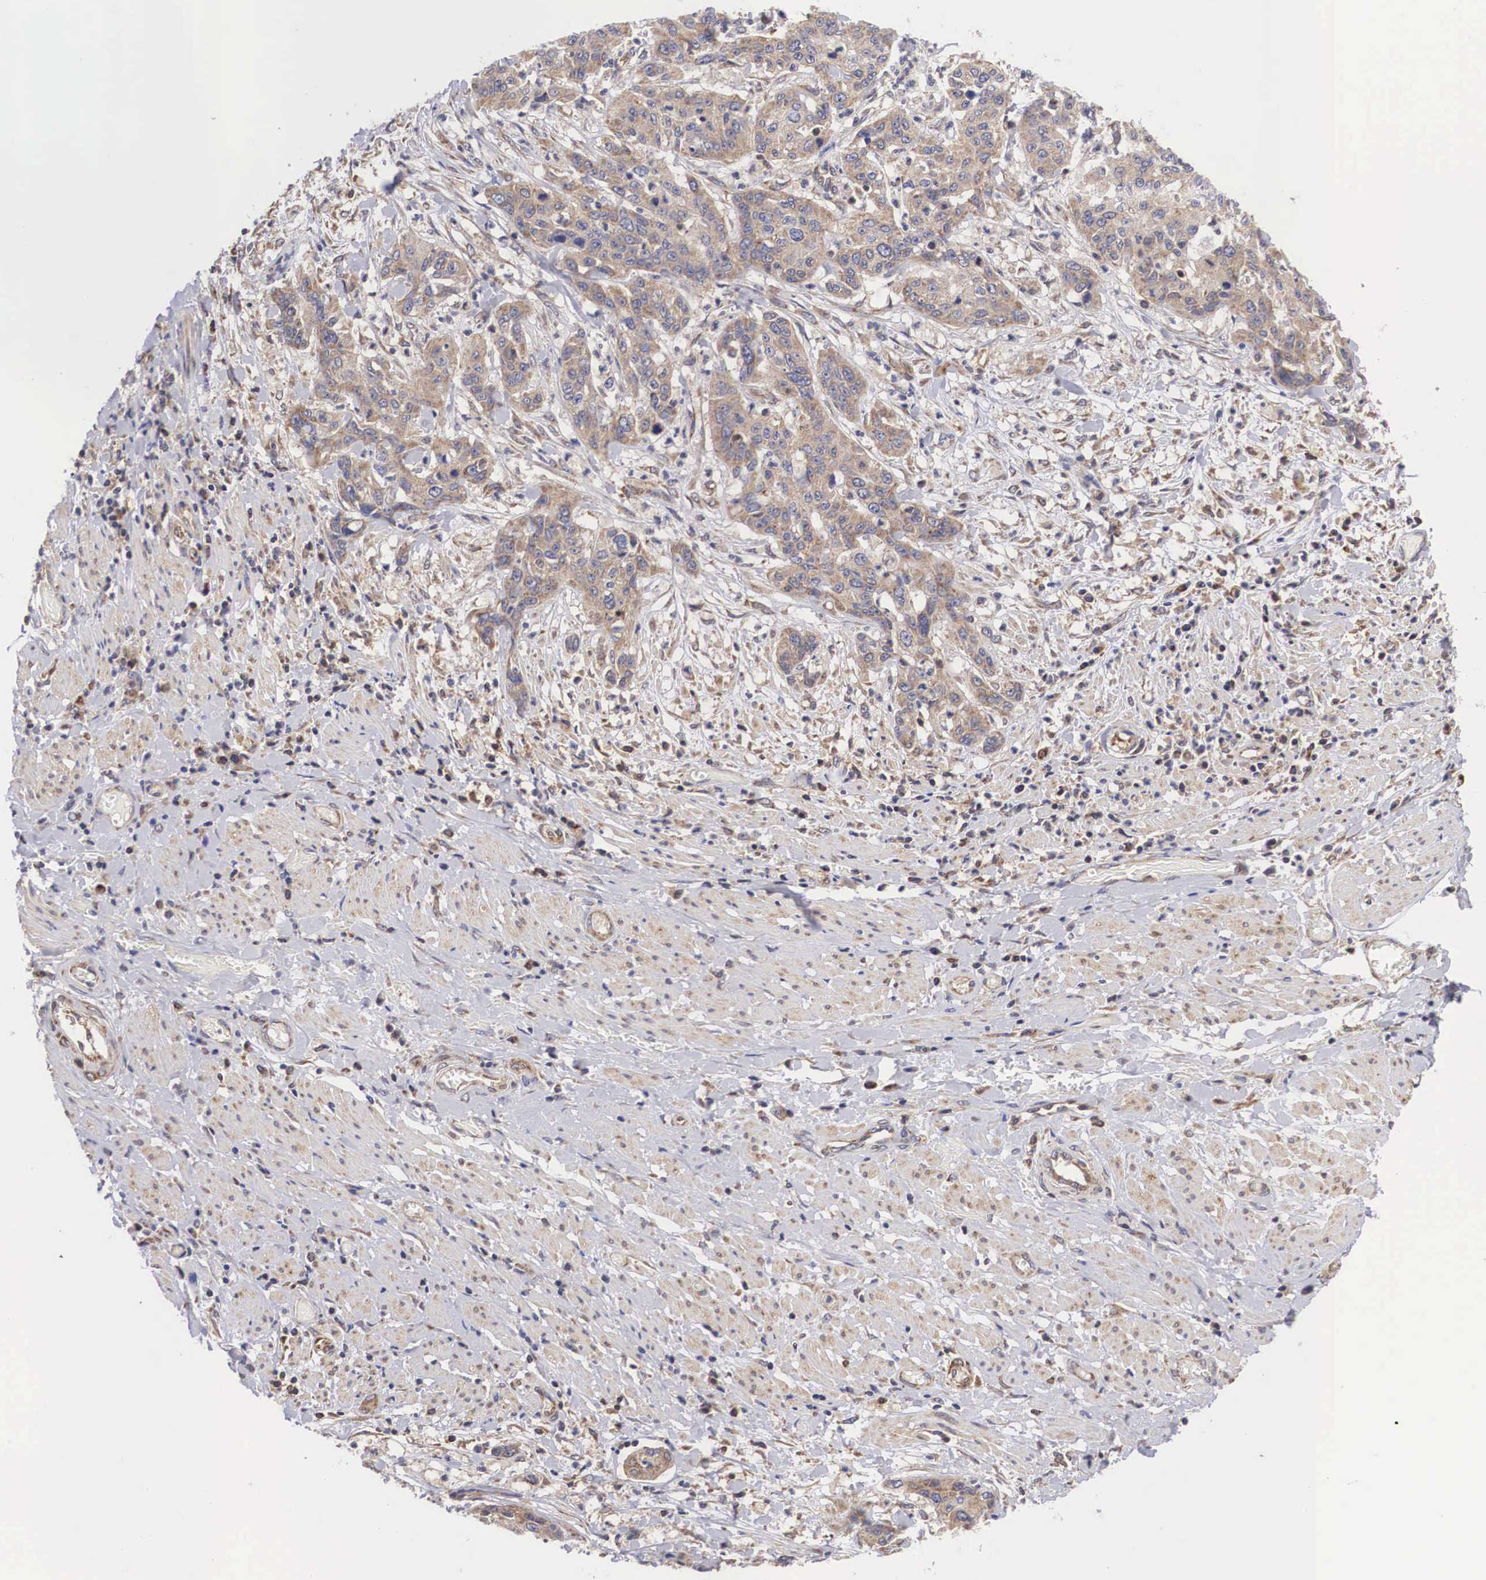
{"staining": {"intensity": "moderate", "quantity": ">75%", "location": "cytoplasmic/membranous"}, "tissue": "cervical cancer", "cell_type": "Tumor cells", "image_type": "cancer", "snomed": [{"axis": "morphology", "description": "Squamous cell carcinoma, NOS"}, {"axis": "topography", "description": "Cervix"}], "caption": "Squamous cell carcinoma (cervical) stained with a brown dye reveals moderate cytoplasmic/membranous positive staining in approximately >75% of tumor cells.", "gene": "DHRS1", "patient": {"sex": "female", "age": 41}}